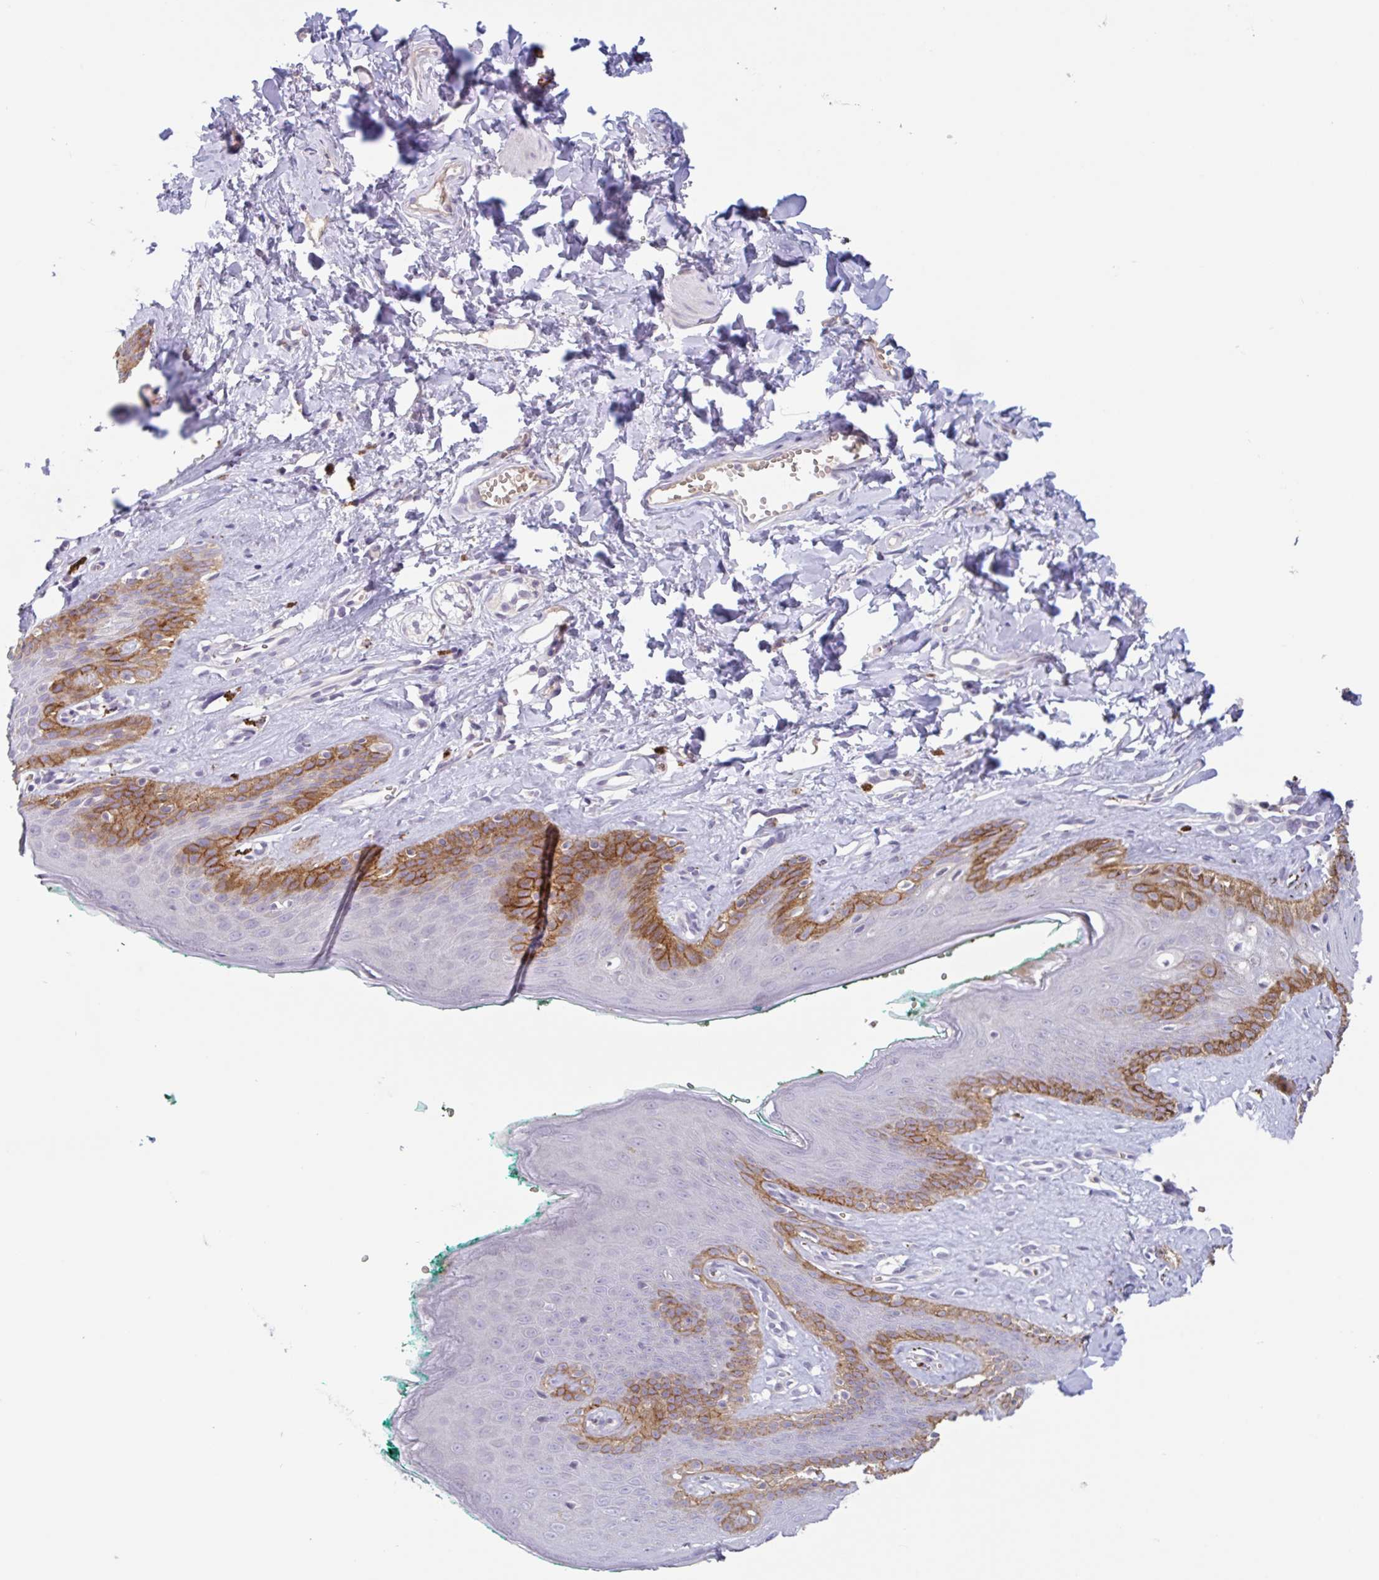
{"staining": {"intensity": "strong", "quantity": "<25%", "location": "cytoplasmic/membranous"}, "tissue": "skin", "cell_type": "Epidermal cells", "image_type": "normal", "snomed": [{"axis": "morphology", "description": "Normal tissue, NOS"}, {"axis": "topography", "description": "Vulva"}, {"axis": "topography", "description": "Peripheral nerve tissue"}], "caption": "IHC staining of benign skin, which shows medium levels of strong cytoplasmic/membranous staining in approximately <25% of epidermal cells indicating strong cytoplasmic/membranous protein positivity. The staining was performed using DAB (brown) for protein detection and nuclei were counterstained in hematoxylin (blue).", "gene": "RHAG", "patient": {"sex": "female", "age": 66}}